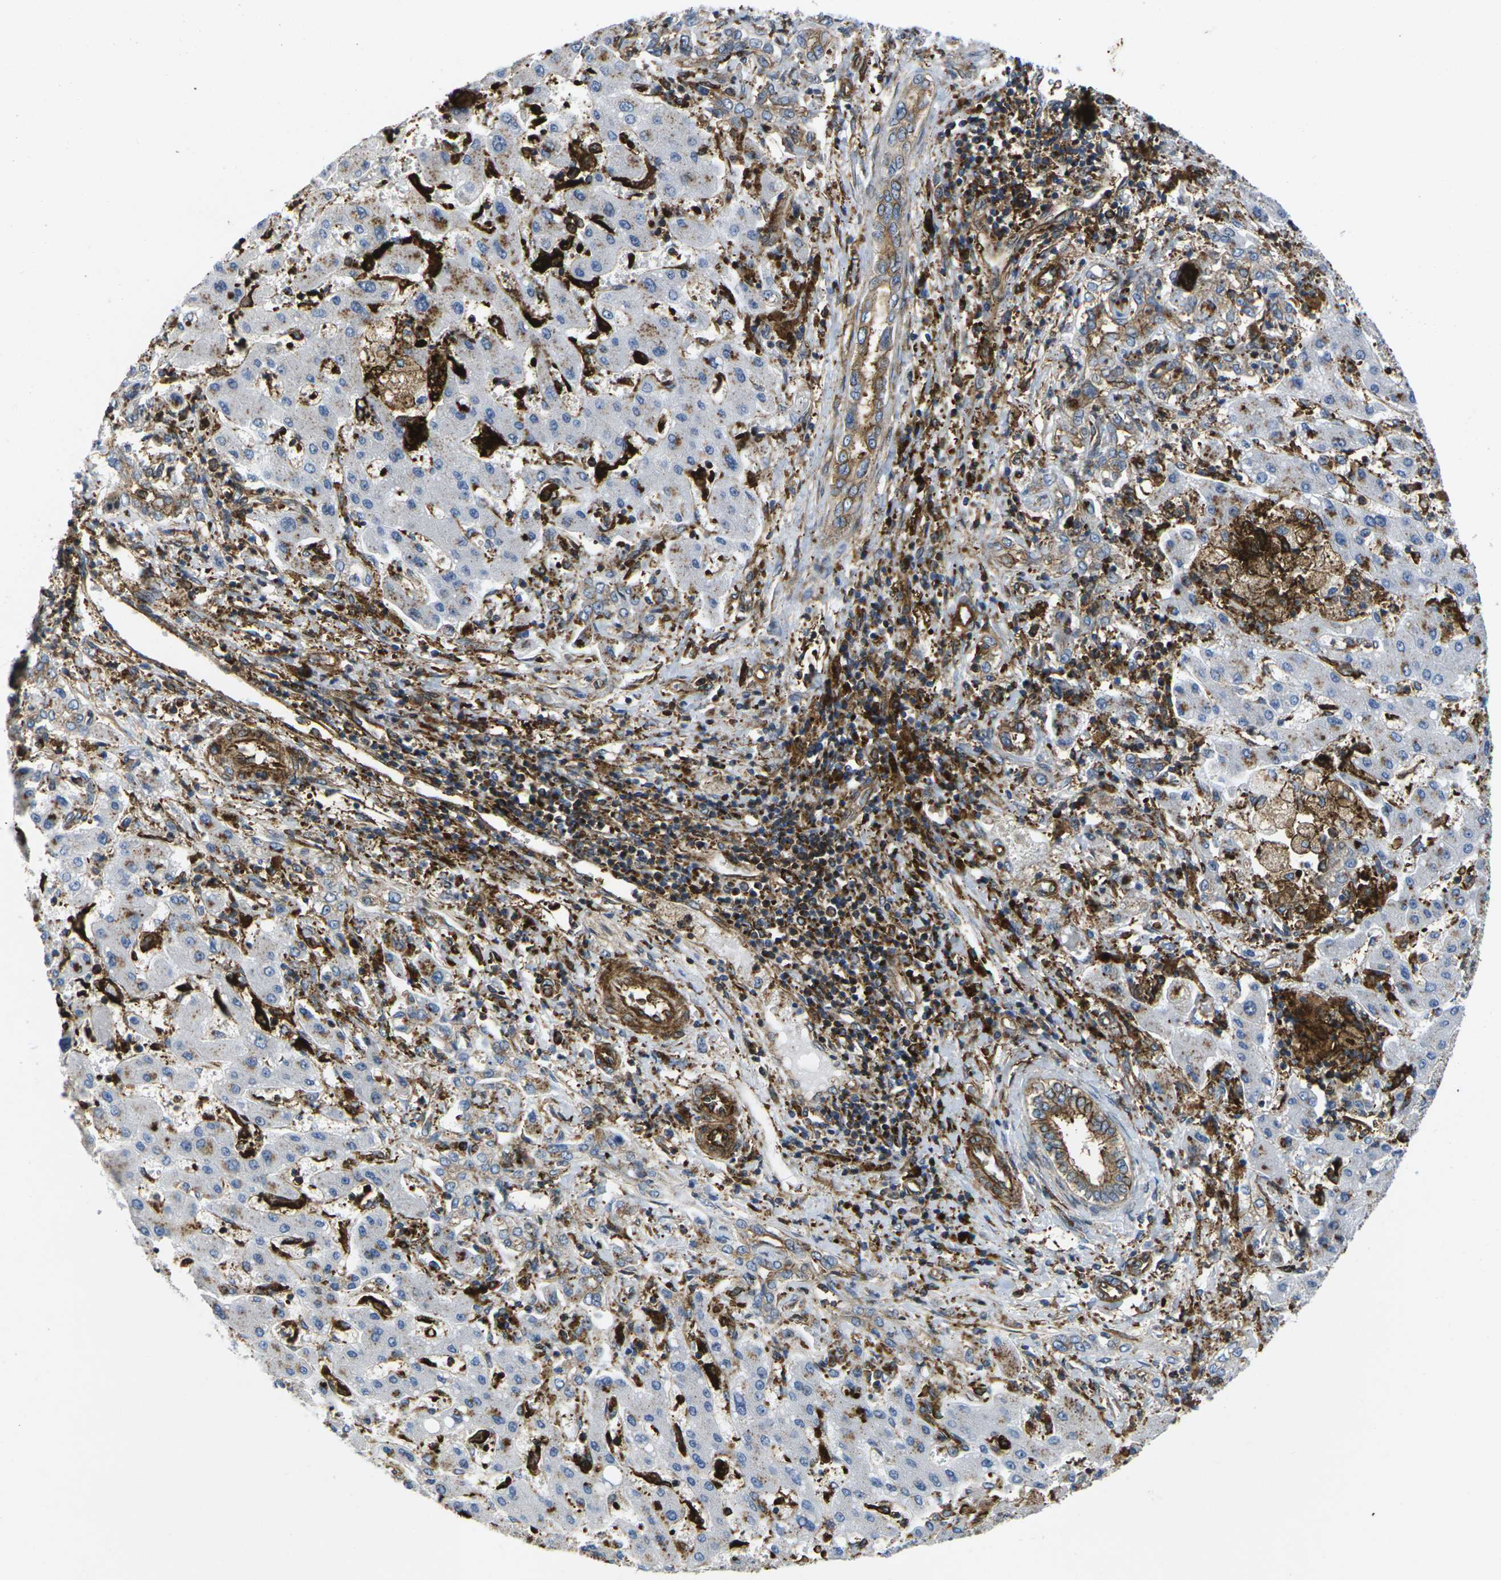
{"staining": {"intensity": "moderate", "quantity": ">75%", "location": "cytoplasmic/membranous"}, "tissue": "liver cancer", "cell_type": "Tumor cells", "image_type": "cancer", "snomed": [{"axis": "morphology", "description": "Cholangiocarcinoma"}, {"axis": "topography", "description": "Liver"}], "caption": "Immunohistochemistry image of neoplastic tissue: cholangiocarcinoma (liver) stained using immunohistochemistry shows medium levels of moderate protein expression localized specifically in the cytoplasmic/membranous of tumor cells, appearing as a cytoplasmic/membranous brown color.", "gene": "IQGAP1", "patient": {"sex": "male", "age": 50}}